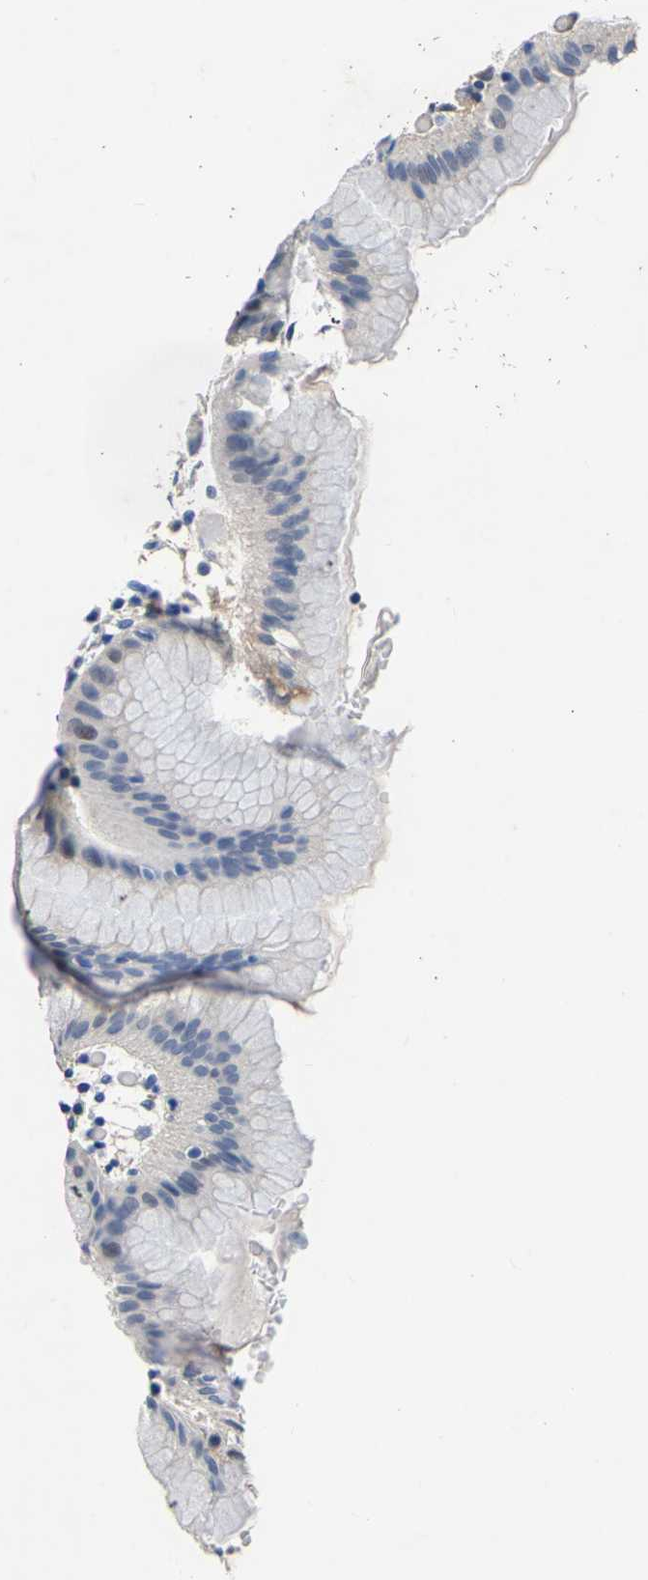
{"staining": {"intensity": "weak", "quantity": "<25%", "location": "cytoplasmic/membranous"}, "tissue": "stomach", "cell_type": "Glandular cells", "image_type": "normal", "snomed": [{"axis": "morphology", "description": "Normal tissue, NOS"}, {"axis": "topography", "description": "Stomach"}, {"axis": "topography", "description": "Stomach, lower"}], "caption": "DAB immunohistochemical staining of unremarkable human stomach shows no significant staining in glandular cells.", "gene": "ATG2B", "patient": {"sex": "female", "age": 75}}